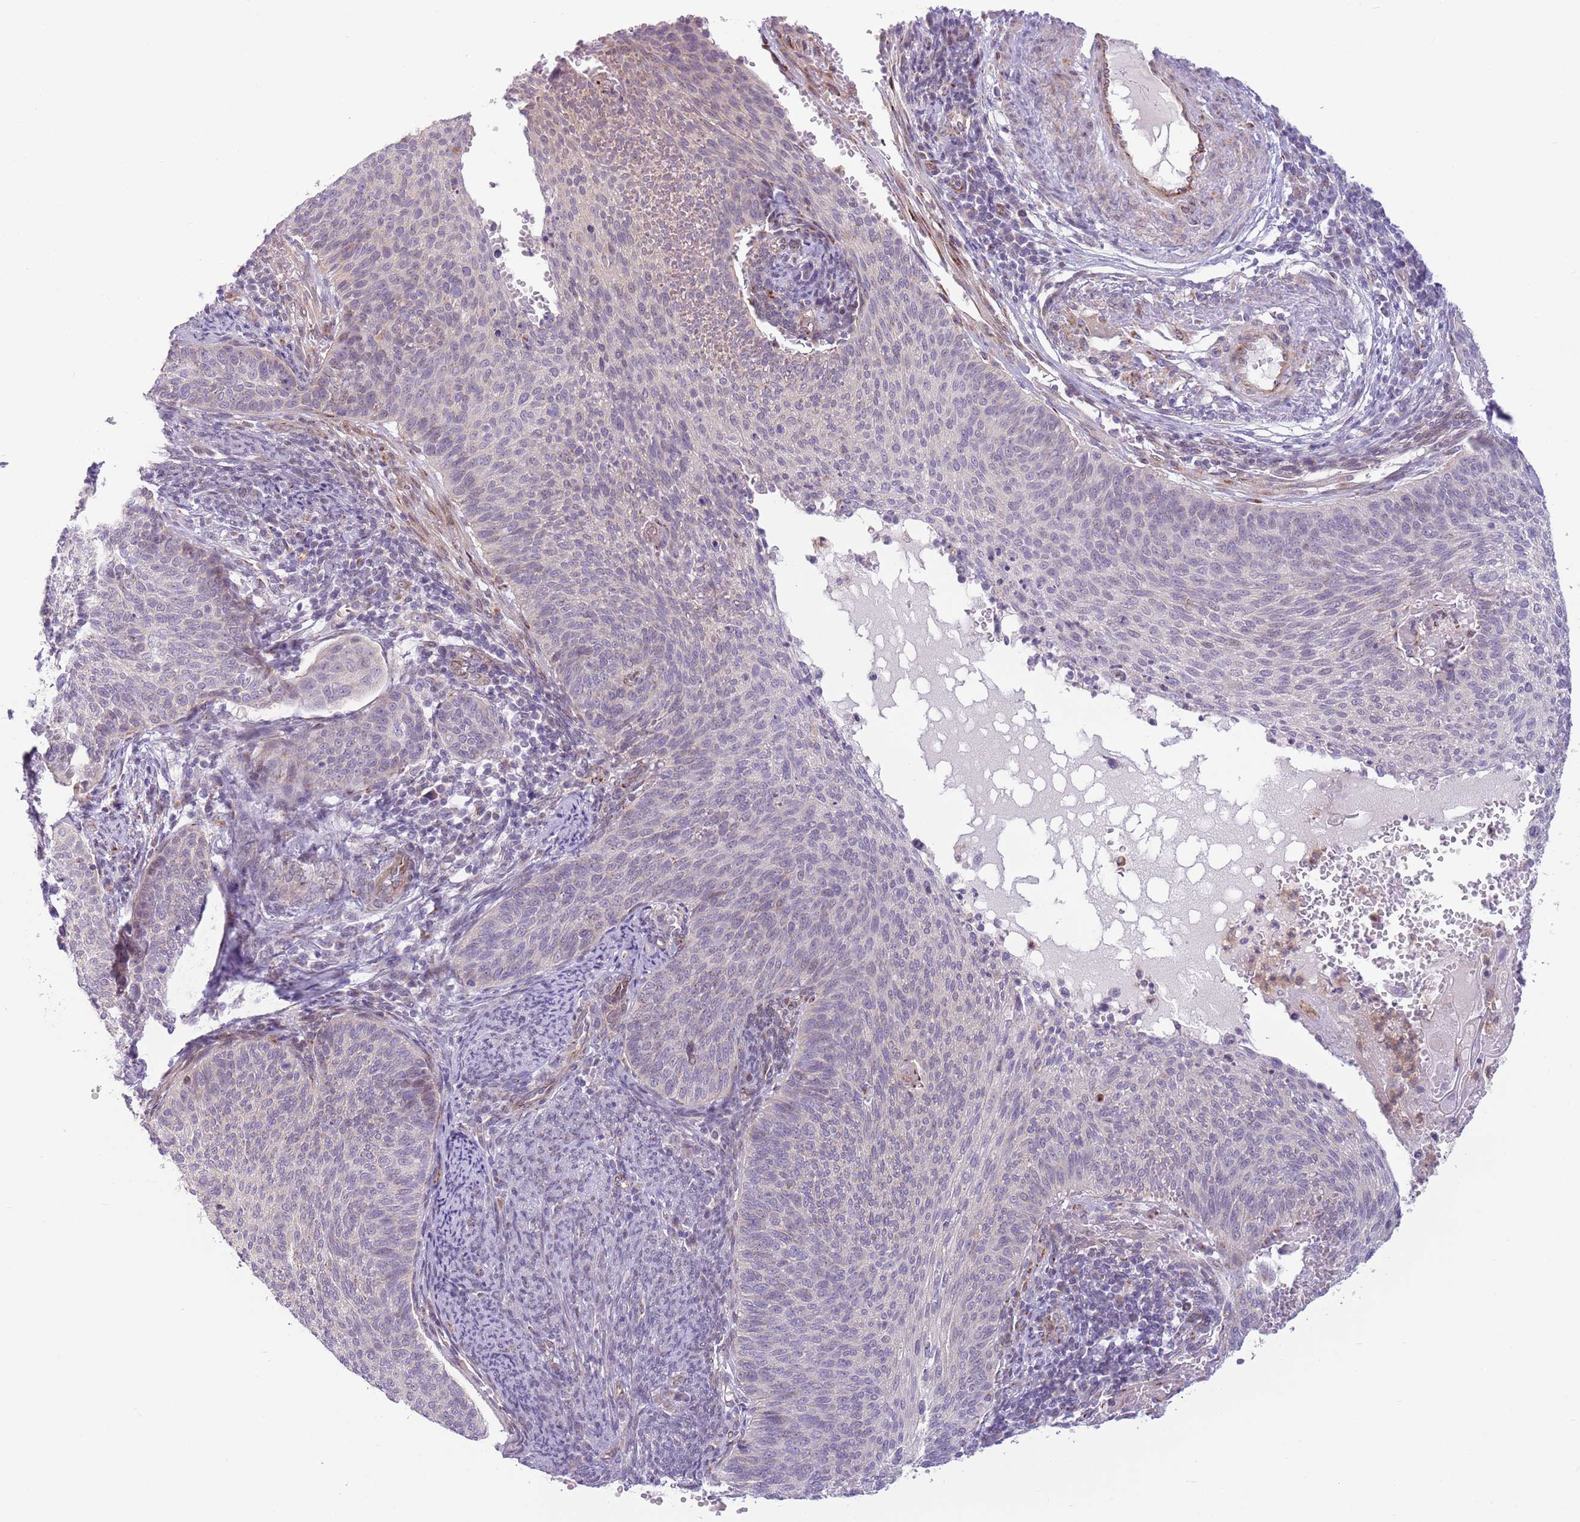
{"staining": {"intensity": "negative", "quantity": "none", "location": "none"}, "tissue": "cervical cancer", "cell_type": "Tumor cells", "image_type": "cancer", "snomed": [{"axis": "morphology", "description": "Squamous cell carcinoma, NOS"}, {"axis": "topography", "description": "Cervix"}], "caption": "Human cervical cancer stained for a protein using immunohistochemistry (IHC) displays no positivity in tumor cells.", "gene": "C20orf96", "patient": {"sex": "female", "age": 70}}